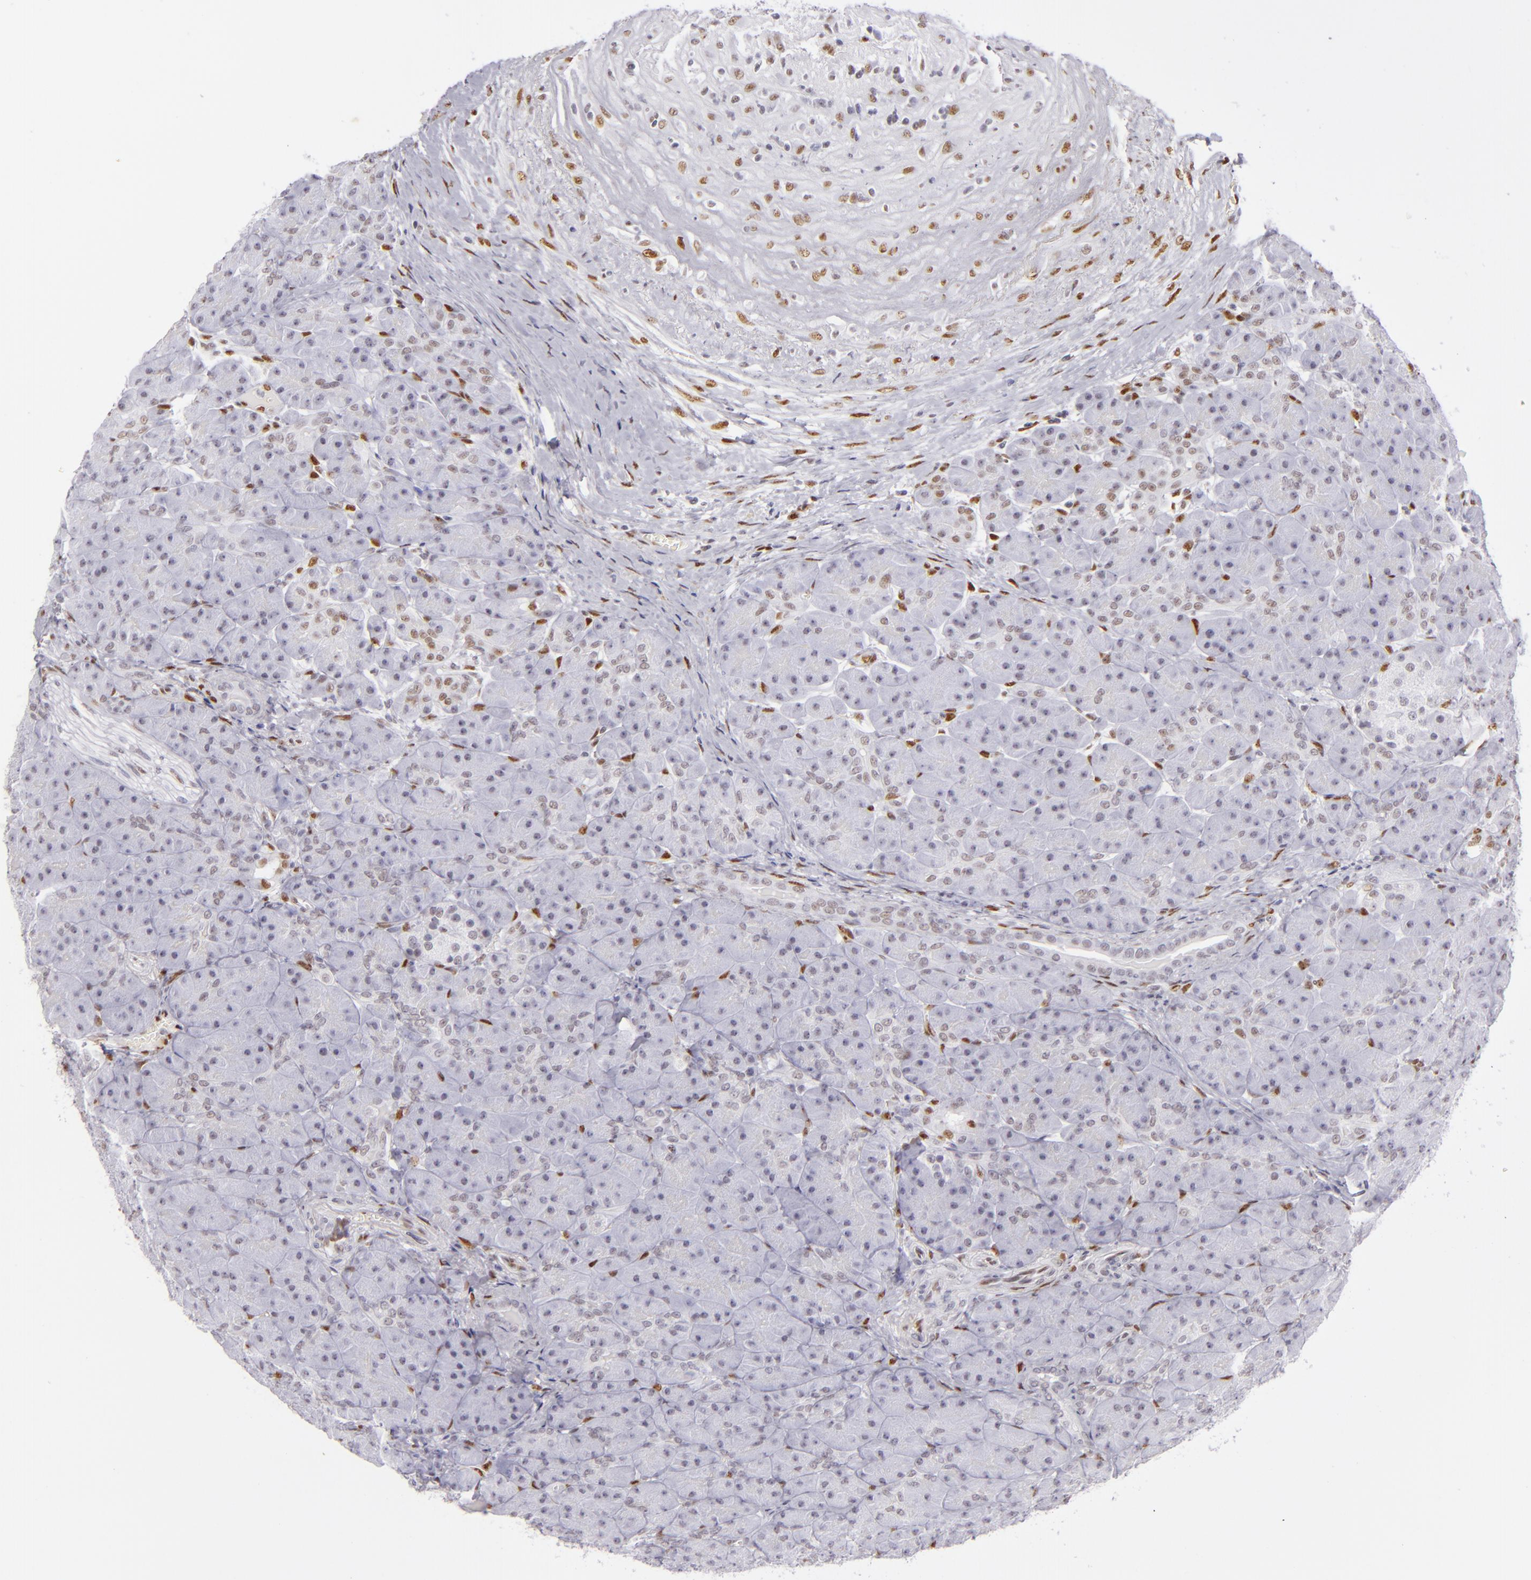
{"staining": {"intensity": "negative", "quantity": "none", "location": "none"}, "tissue": "pancreas", "cell_type": "Exocrine glandular cells", "image_type": "normal", "snomed": [{"axis": "morphology", "description": "Normal tissue, NOS"}, {"axis": "topography", "description": "Pancreas"}], "caption": "A high-resolution histopathology image shows immunohistochemistry (IHC) staining of normal pancreas, which displays no significant staining in exocrine glandular cells. (Stains: DAB immunohistochemistry with hematoxylin counter stain, Microscopy: brightfield microscopy at high magnification).", "gene": "TOP3A", "patient": {"sex": "male", "age": 66}}